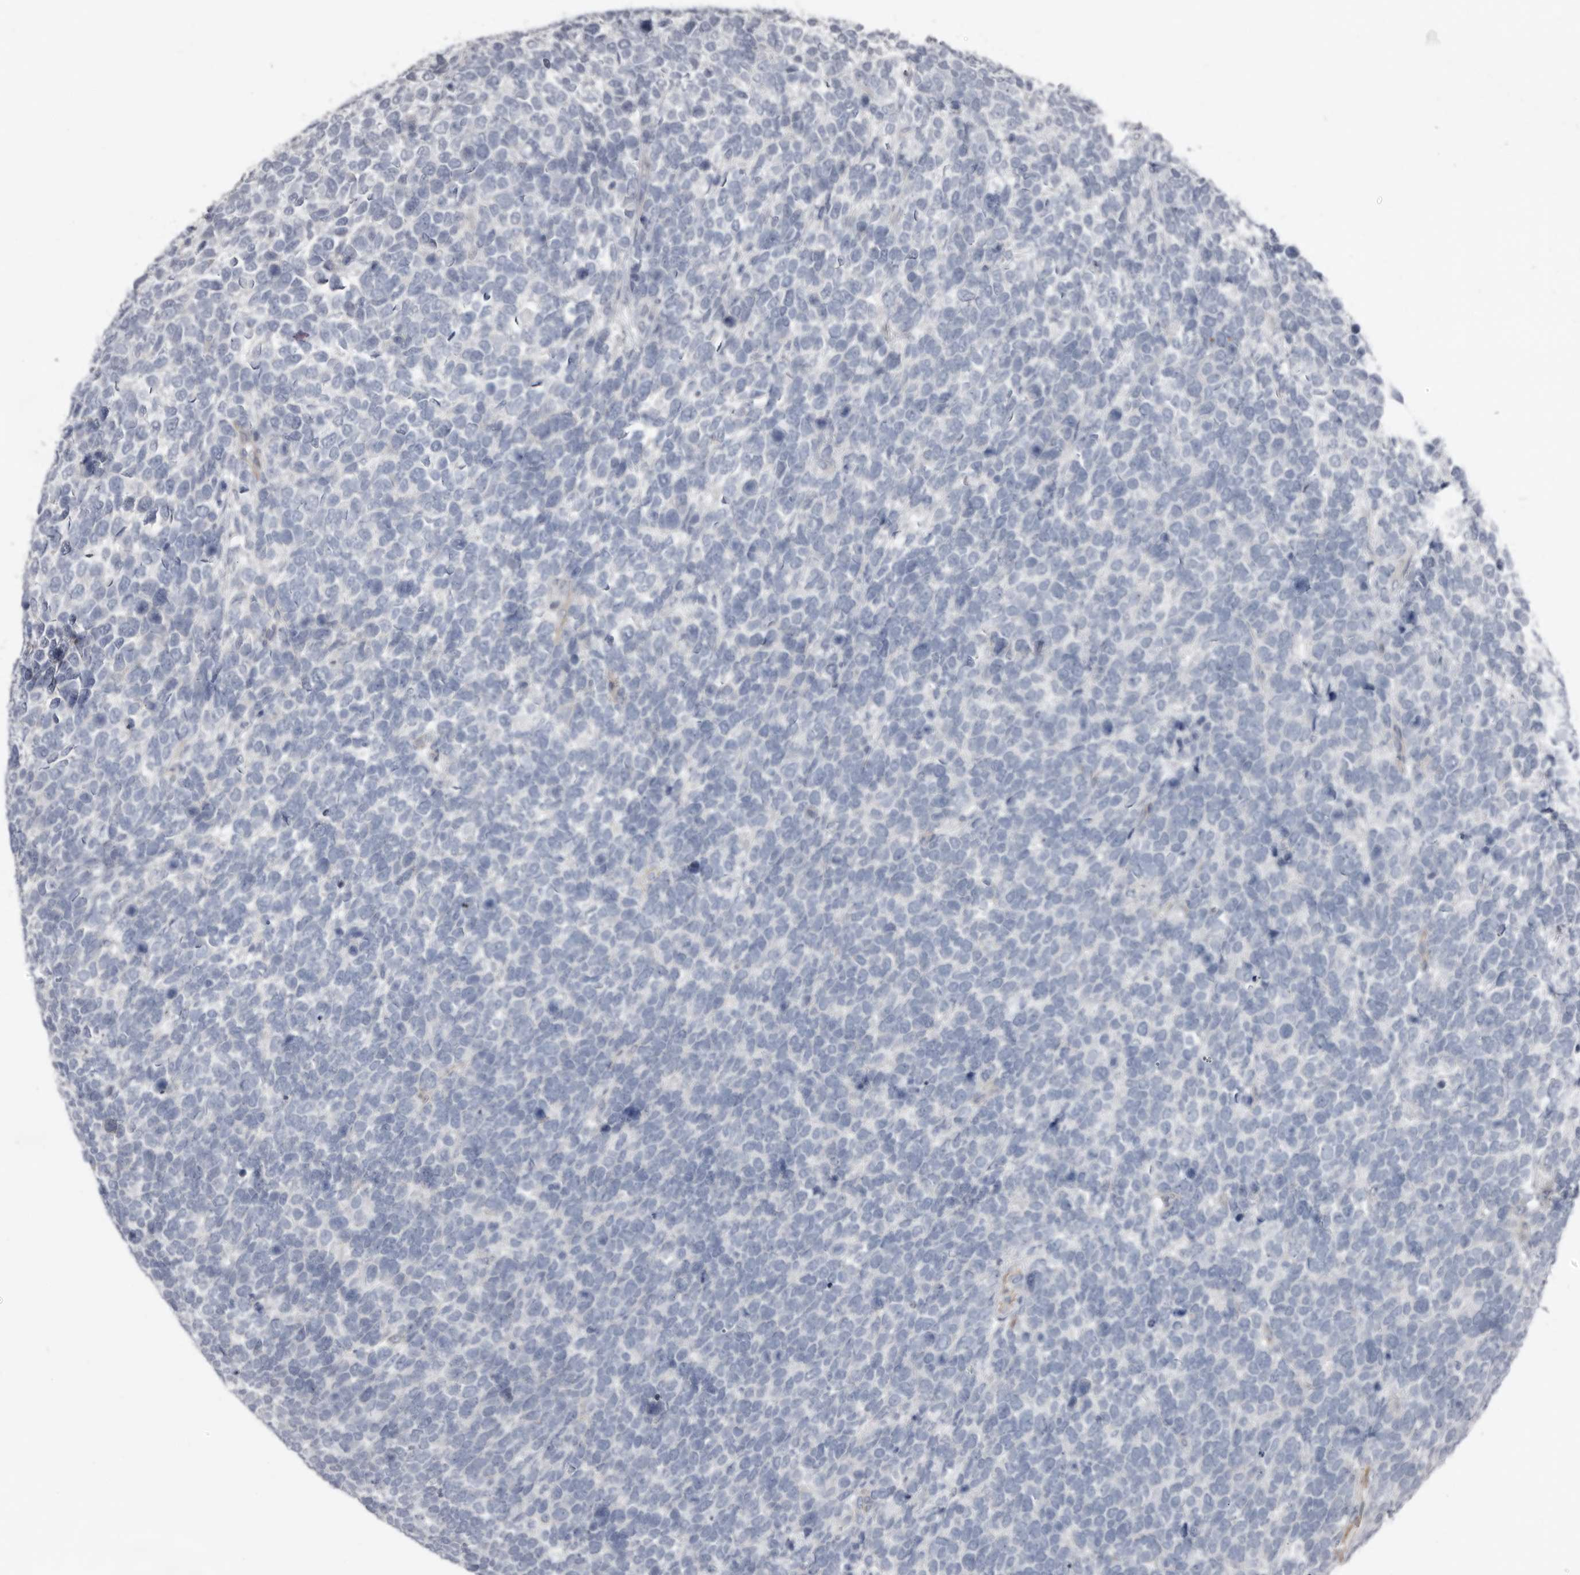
{"staining": {"intensity": "negative", "quantity": "none", "location": "none"}, "tissue": "urothelial cancer", "cell_type": "Tumor cells", "image_type": "cancer", "snomed": [{"axis": "morphology", "description": "Urothelial carcinoma, High grade"}, {"axis": "topography", "description": "Urinary bladder"}], "caption": "Tumor cells are negative for brown protein staining in urothelial cancer.", "gene": "ZNF114", "patient": {"sex": "female", "age": 82}}